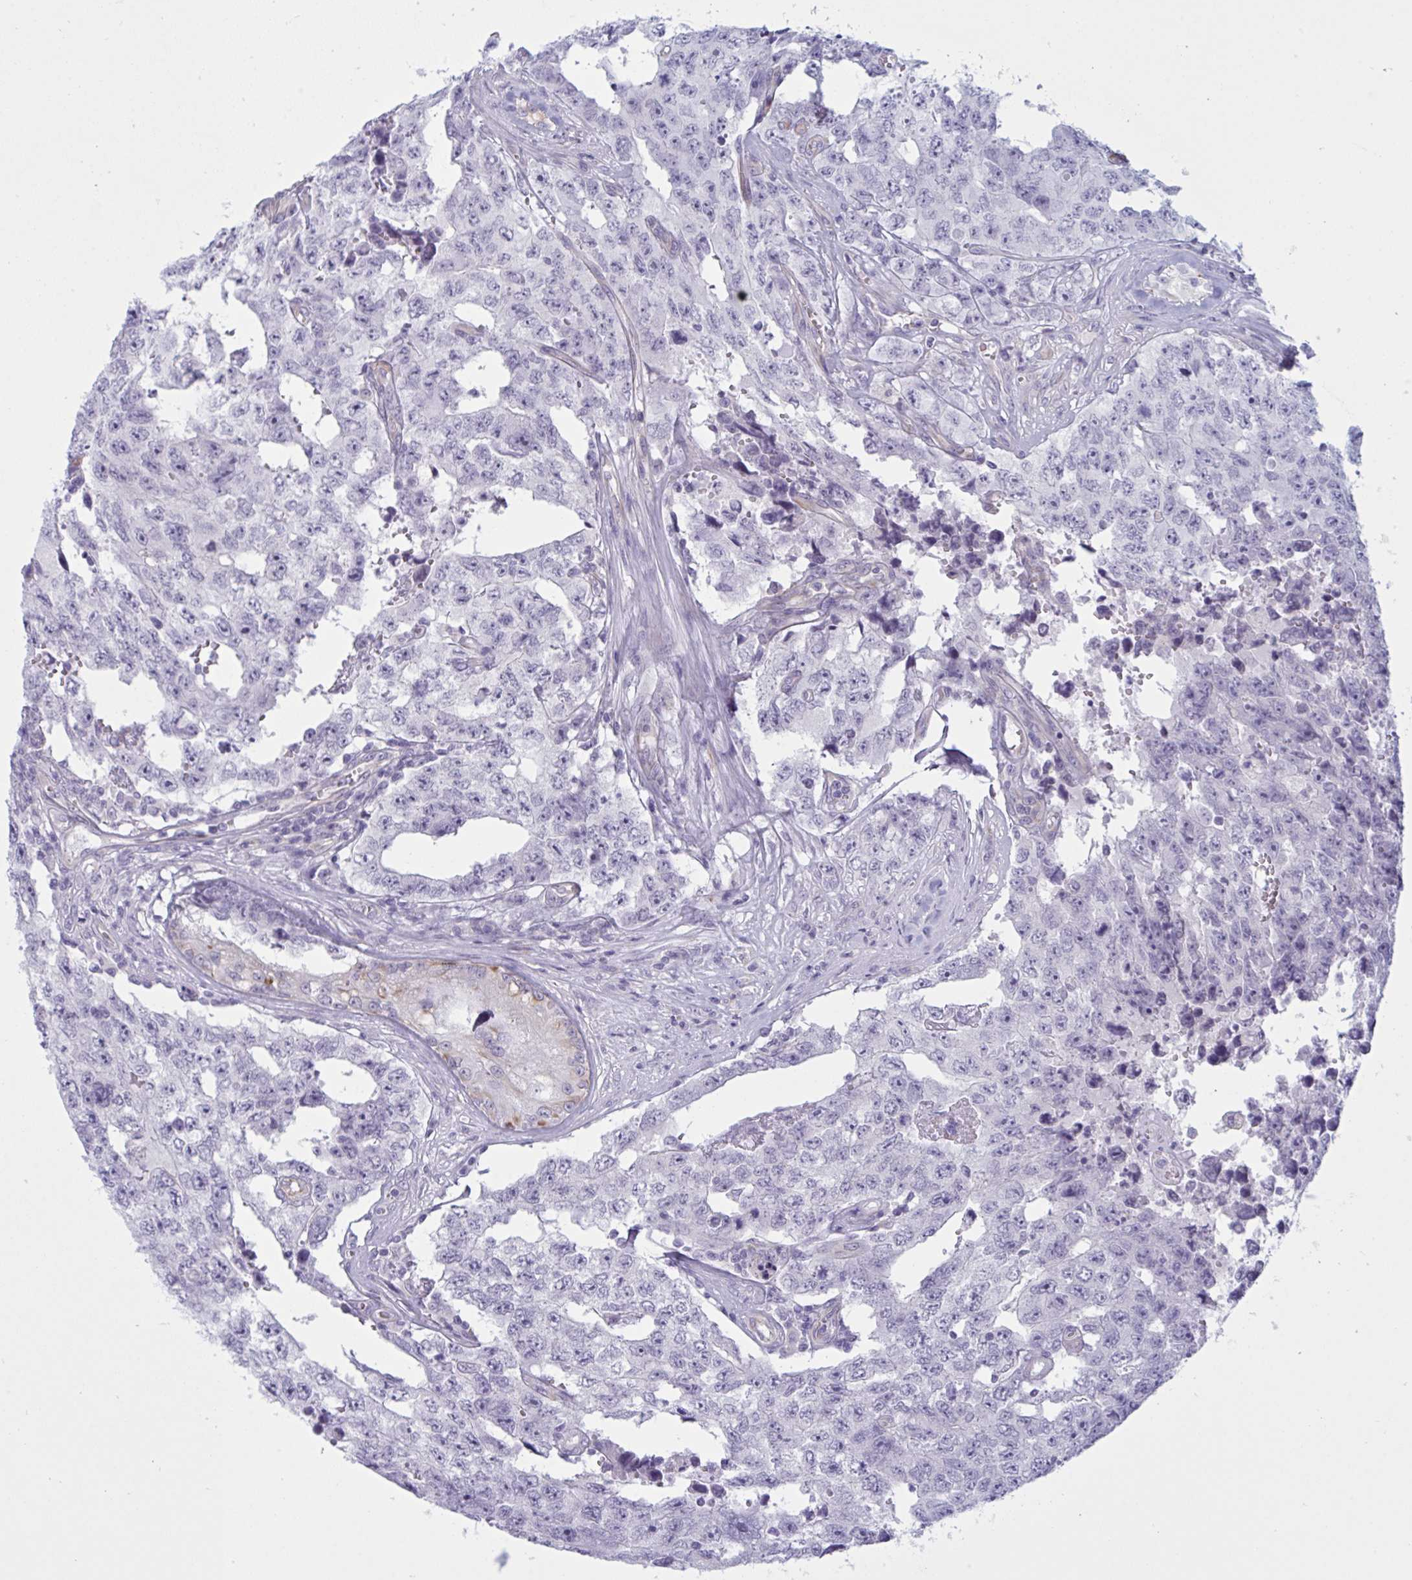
{"staining": {"intensity": "negative", "quantity": "none", "location": "none"}, "tissue": "testis cancer", "cell_type": "Tumor cells", "image_type": "cancer", "snomed": [{"axis": "morphology", "description": "Normal tissue, NOS"}, {"axis": "morphology", "description": "Carcinoma, Embryonal, NOS"}, {"axis": "topography", "description": "Testis"}, {"axis": "topography", "description": "Epididymis"}], "caption": "Protein analysis of embryonal carcinoma (testis) demonstrates no significant expression in tumor cells. (Stains: DAB immunohistochemistry (IHC) with hematoxylin counter stain, Microscopy: brightfield microscopy at high magnification).", "gene": "OR1L3", "patient": {"sex": "male", "age": 25}}